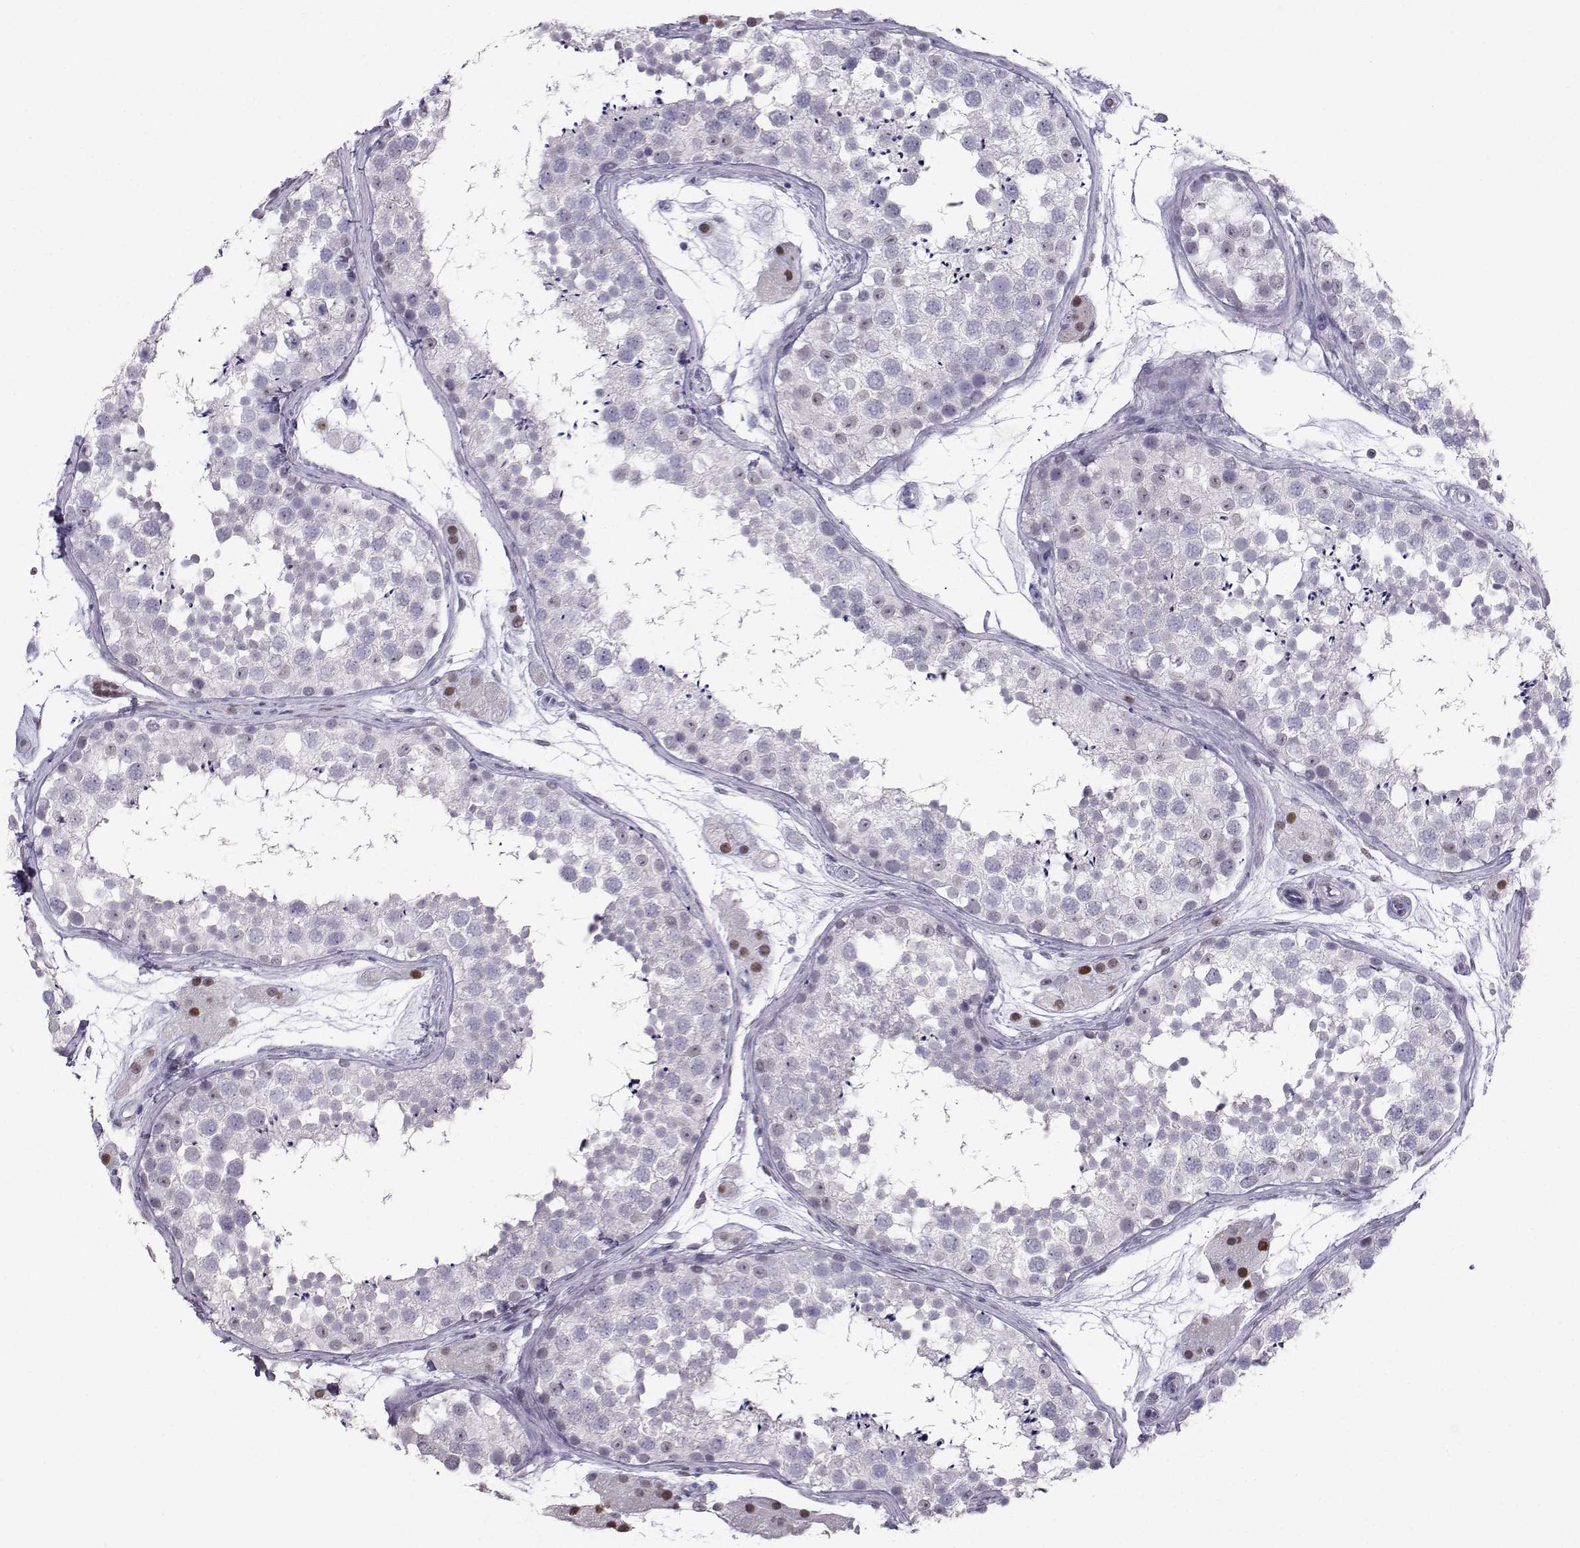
{"staining": {"intensity": "negative", "quantity": "none", "location": "none"}, "tissue": "testis", "cell_type": "Cells in seminiferous ducts", "image_type": "normal", "snomed": [{"axis": "morphology", "description": "Normal tissue, NOS"}, {"axis": "topography", "description": "Testis"}], "caption": "Cells in seminiferous ducts are negative for brown protein staining in unremarkable testis.", "gene": "TEDC2", "patient": {"sex": "male", "age": 41}}